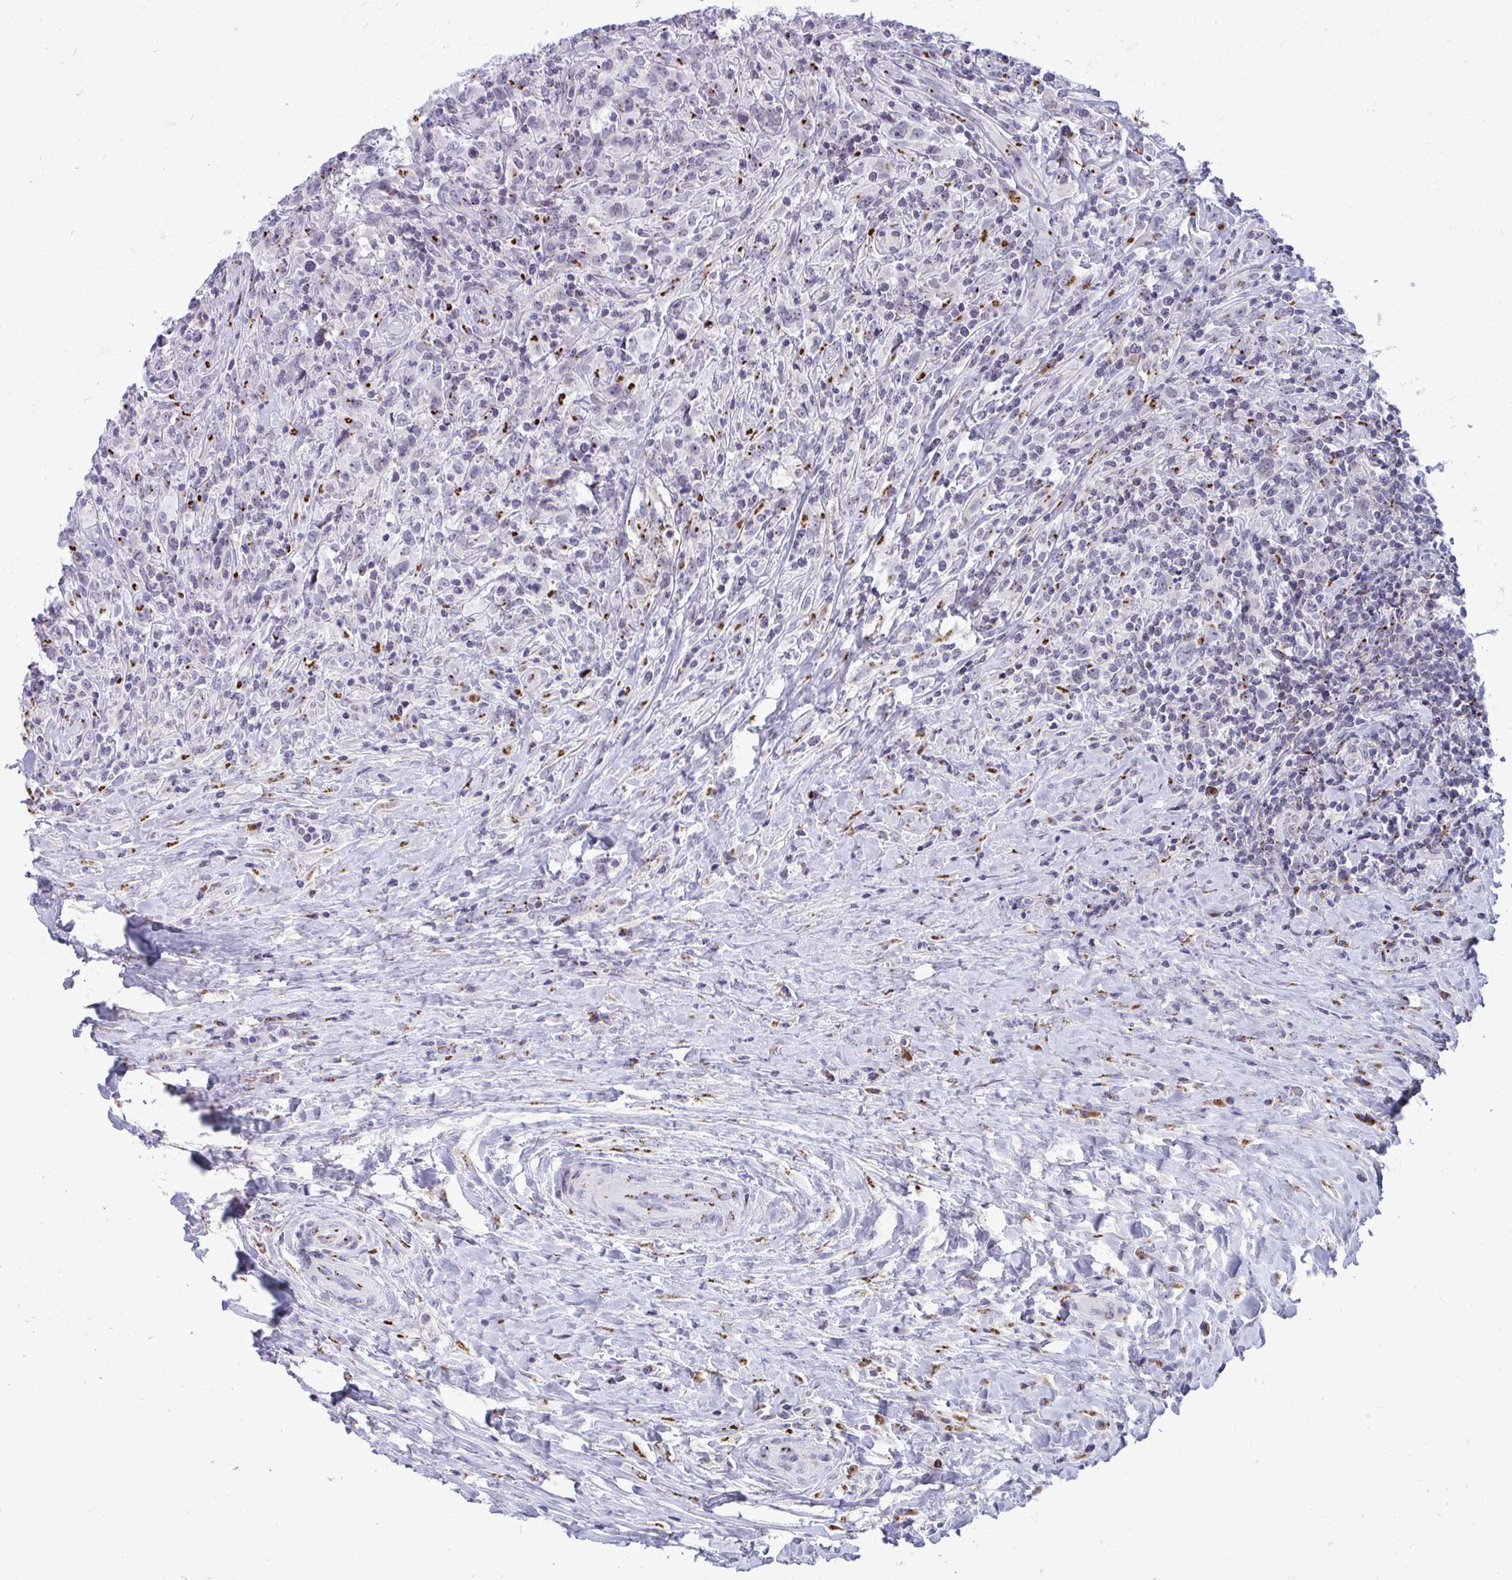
{"staining": {"intensity": "negative", "quantity": "none", "location": "none"}, "tissue": "lymphoma", "cell_type": "Tumor cells", "image_type": "cancer", "snomed": [{"axis": "morphology", "description": "Hodgkin's disease, NOS"}, {"axis": "topography", "description": "Lymph node"}], "caption": "Immunohistochemistry photomicrograph of human lymphoma stained for a protein (brown), which exhibits no expression in tumor cells.", "gene": "DTX4", "patient": {"sex": "female", "age": 18}}